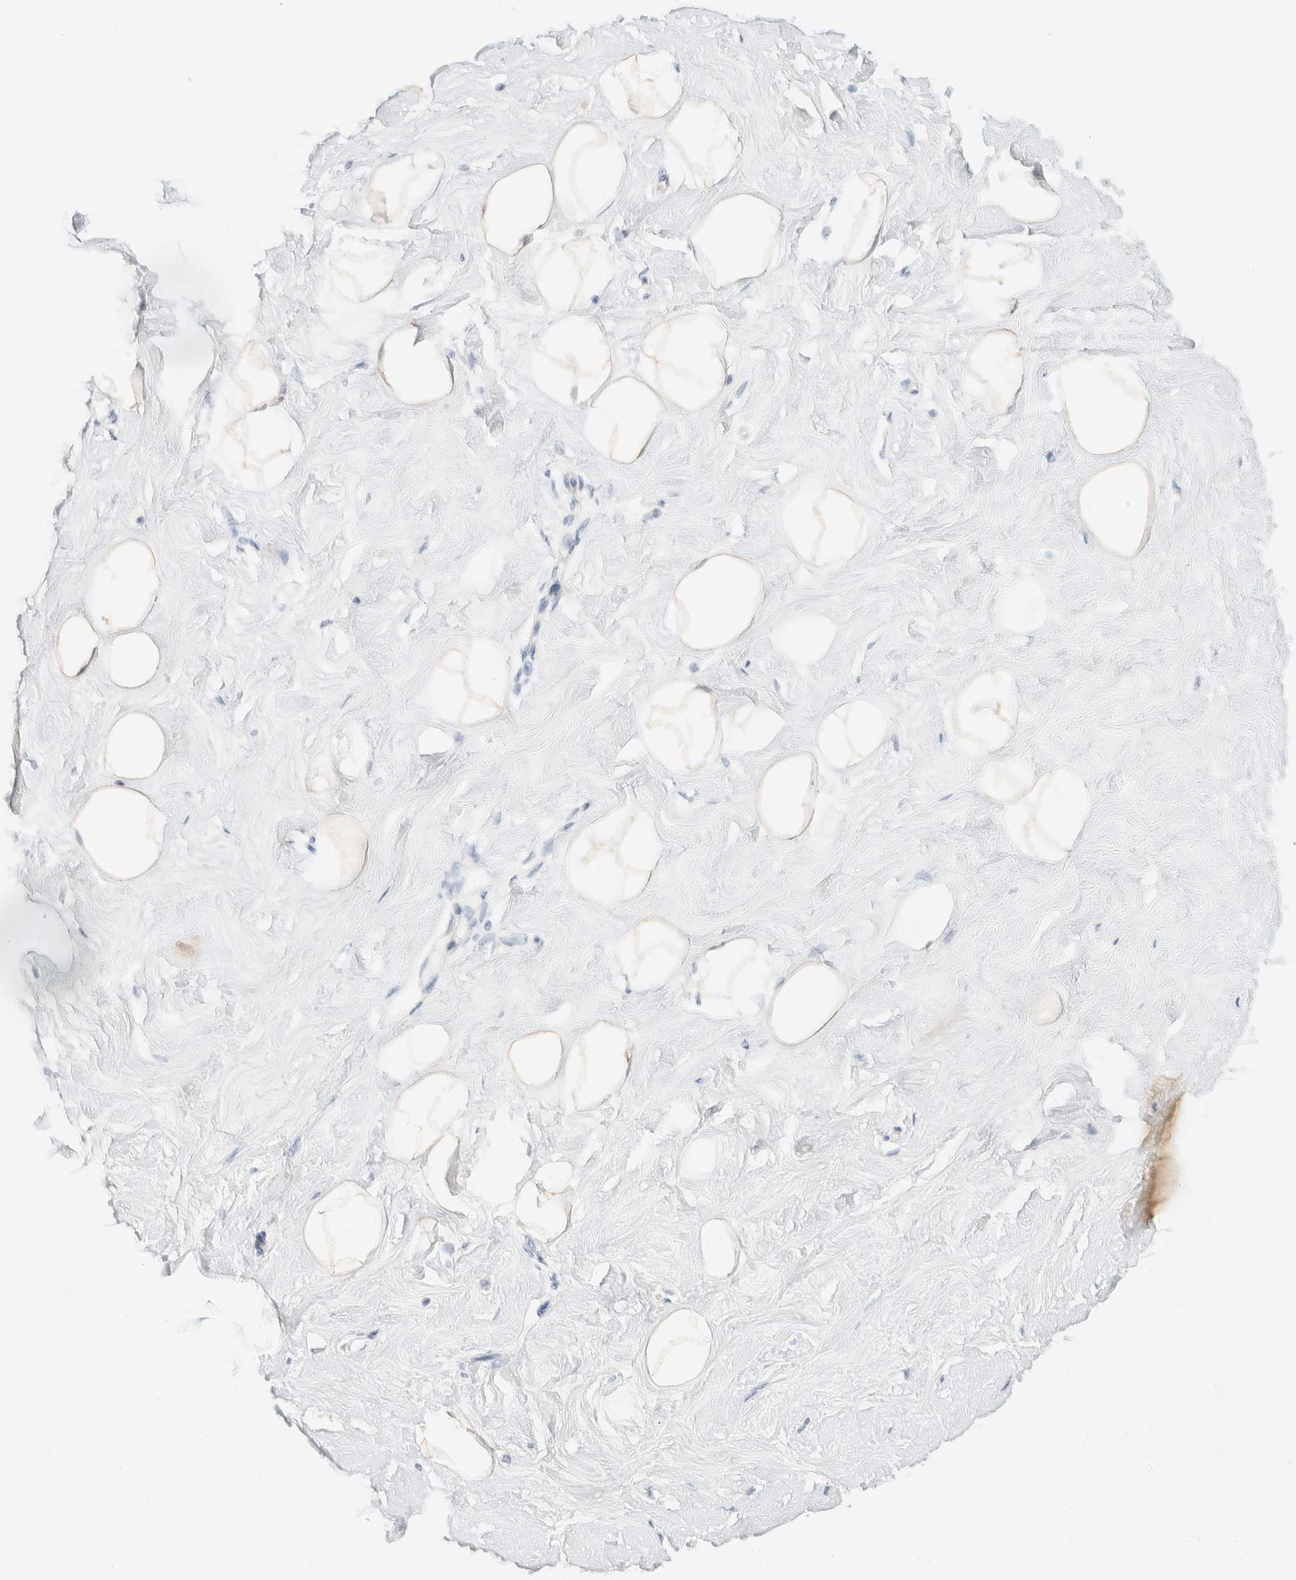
{"staining": {"intensity": "negative", "quantity": "none", "location": "none"}, "tissue": "breast", "cell_type": "Adipocytes", "image_type": "normal", "snomed": [{"axis": "morphology", "description": "Normal tissue, NOS"}, {"axis": "topography", "description": "Breast"}], "caption": "Human breast stained for a protein using IHC reveals no positivity in adipocytes.", "gene": "SH3GLB2", "patient": {"sex": "female", "age": 23}}